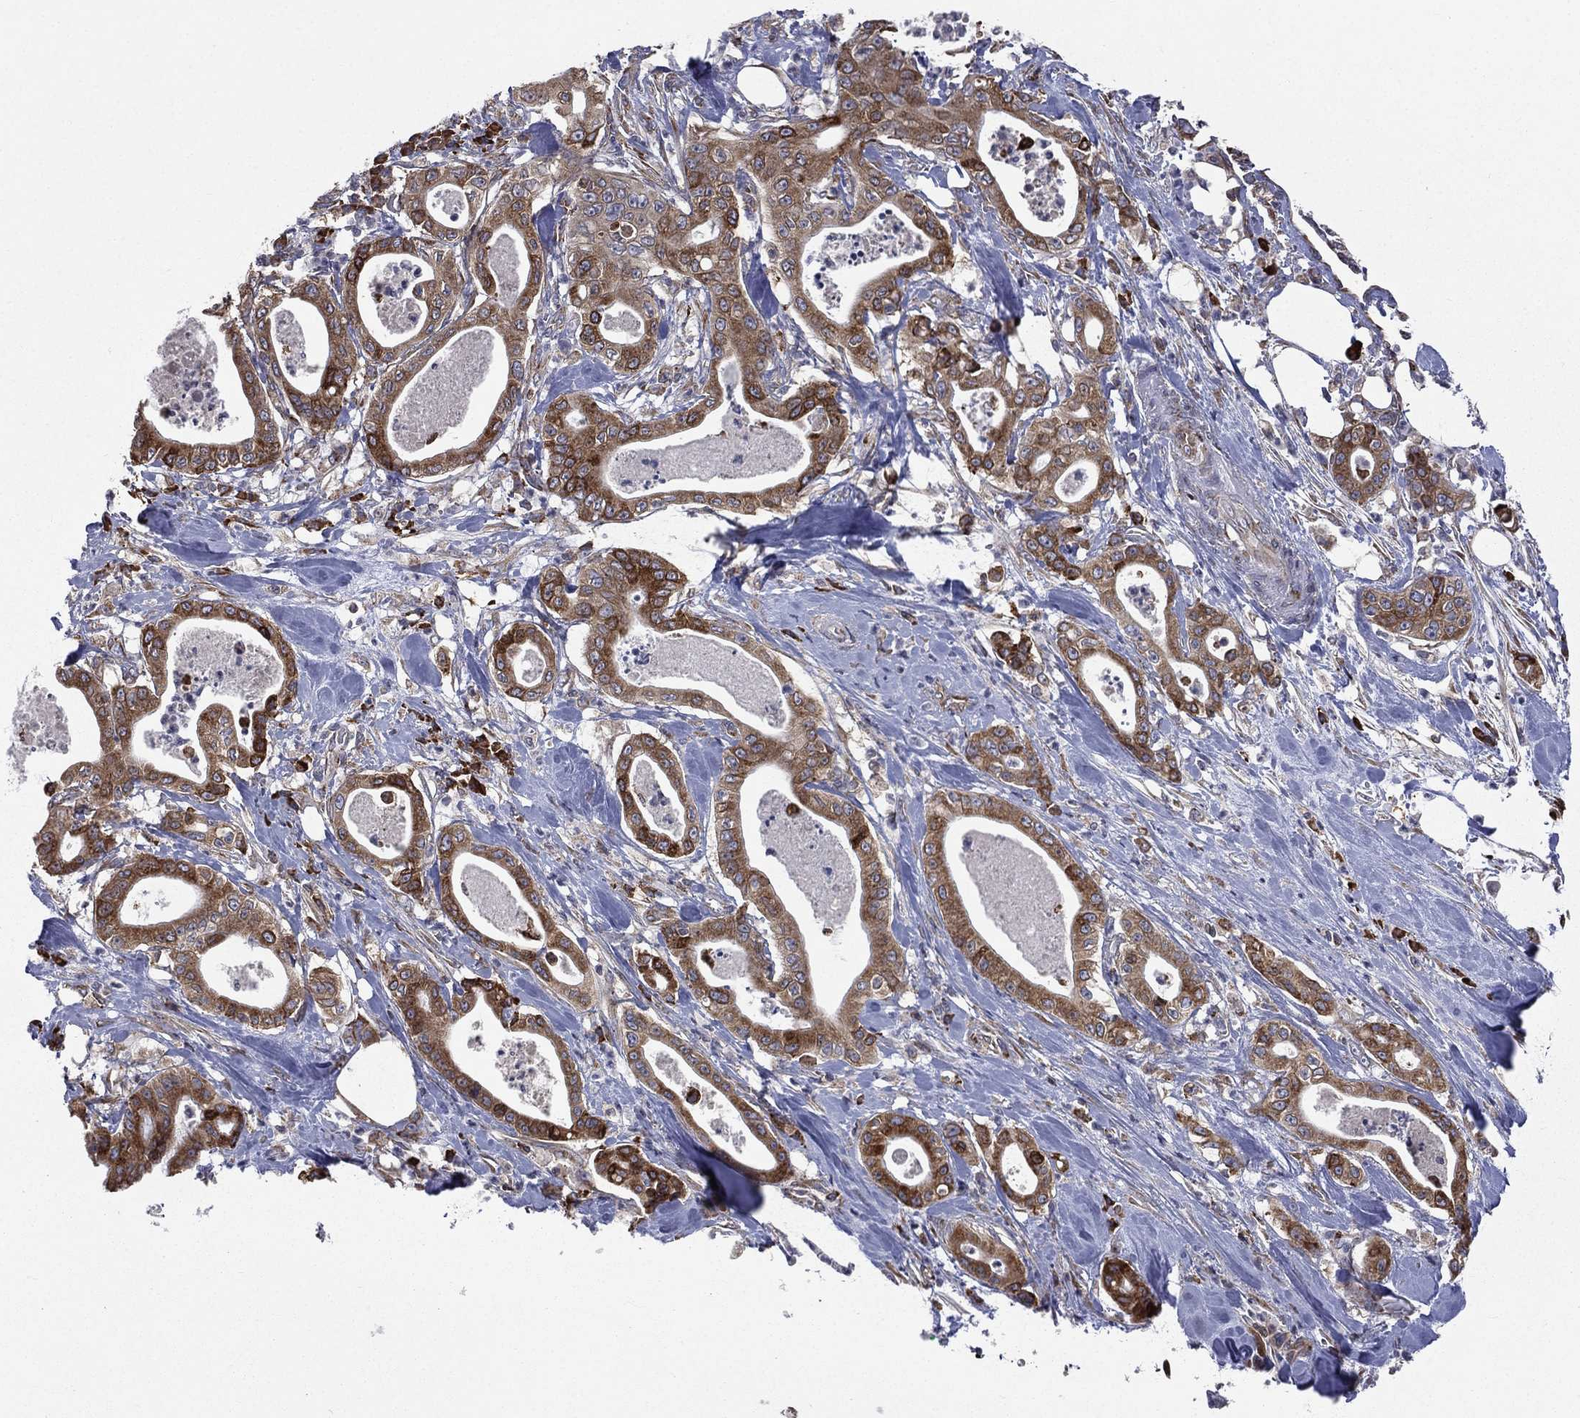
{"staining": {"intensity": "strong", "quantity": ">75%", "location": "cytoplasmic/membranous"}, "tissue": "pancreatic cancer", "cell_type": "Tumor cells", "image_type": "cancer", "snomed": [{"axis": "morphology", "description": "Adenocarcinoma, NOS"}, {"axis": "topography", "description": "Pancreas"}], "caption": "The immunohistochemical stain labels strong cytoplasmic/membranous positivity in tumor cells of pancreatic adenocarcinoma tissue.", "gene": "C20orf96", "patient": {"sex": "male", "age": 71}}